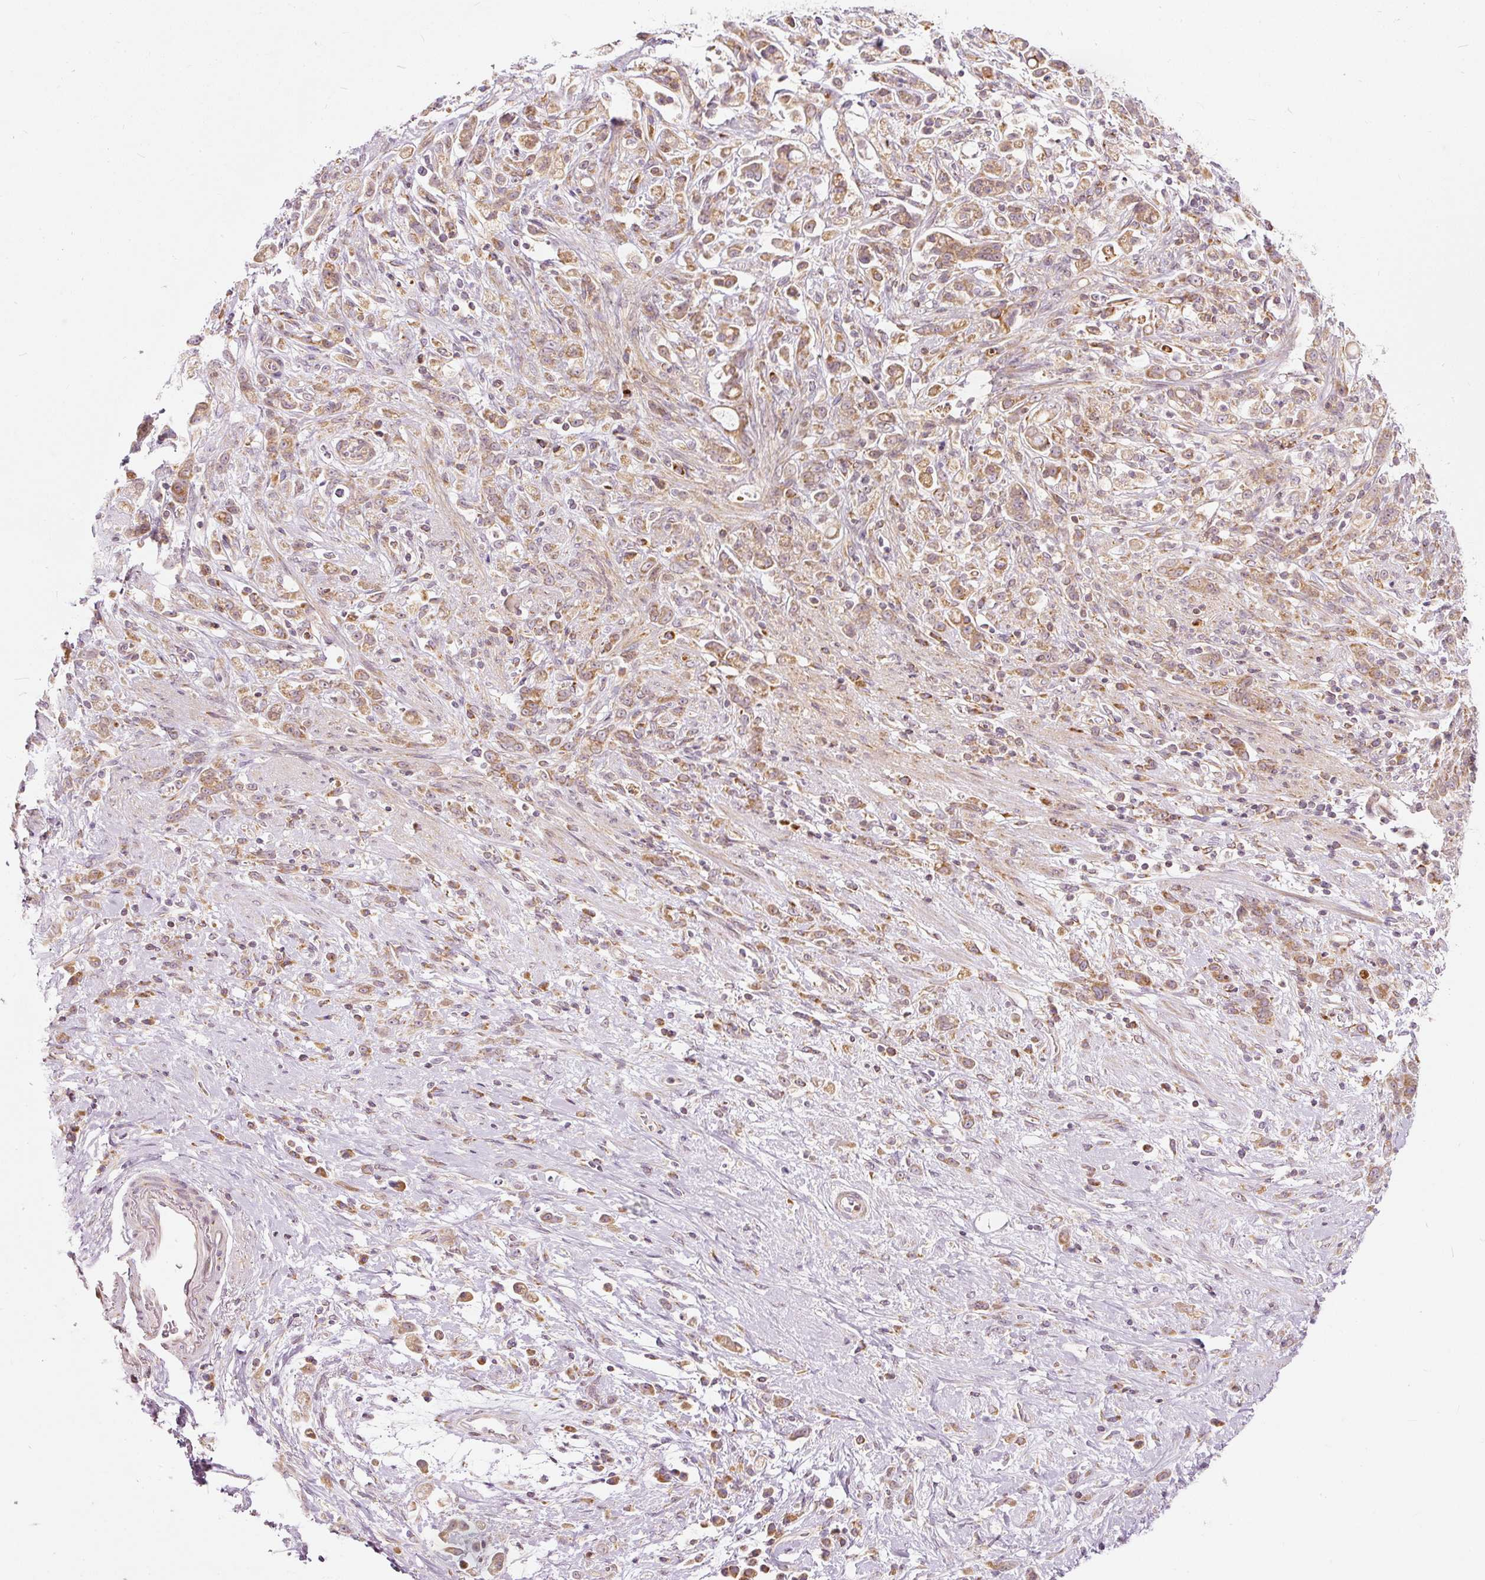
{"staining": {"intensity": "moderate", "quantity": ">75%", "location": "cytoplasmic/membranous"}, "tissue": "stomach cancer", "cell_type": "Tumor cells", "image_type": "cancer", "snomed": [{"axis": "morphology", "description": "Adenocarcinoma, NOS"}, {"axis": "topography", "description": "Stomach"}], "caption": "Immunohistochemistry image of human stomach cancer stained for a protein (brown), which displays medium levels of moderate cytoplasmic/membranous expression in about >75% of tumor cells.", "gene": "SNAPC5", "patient": {"sex": "female", "age": 60}}